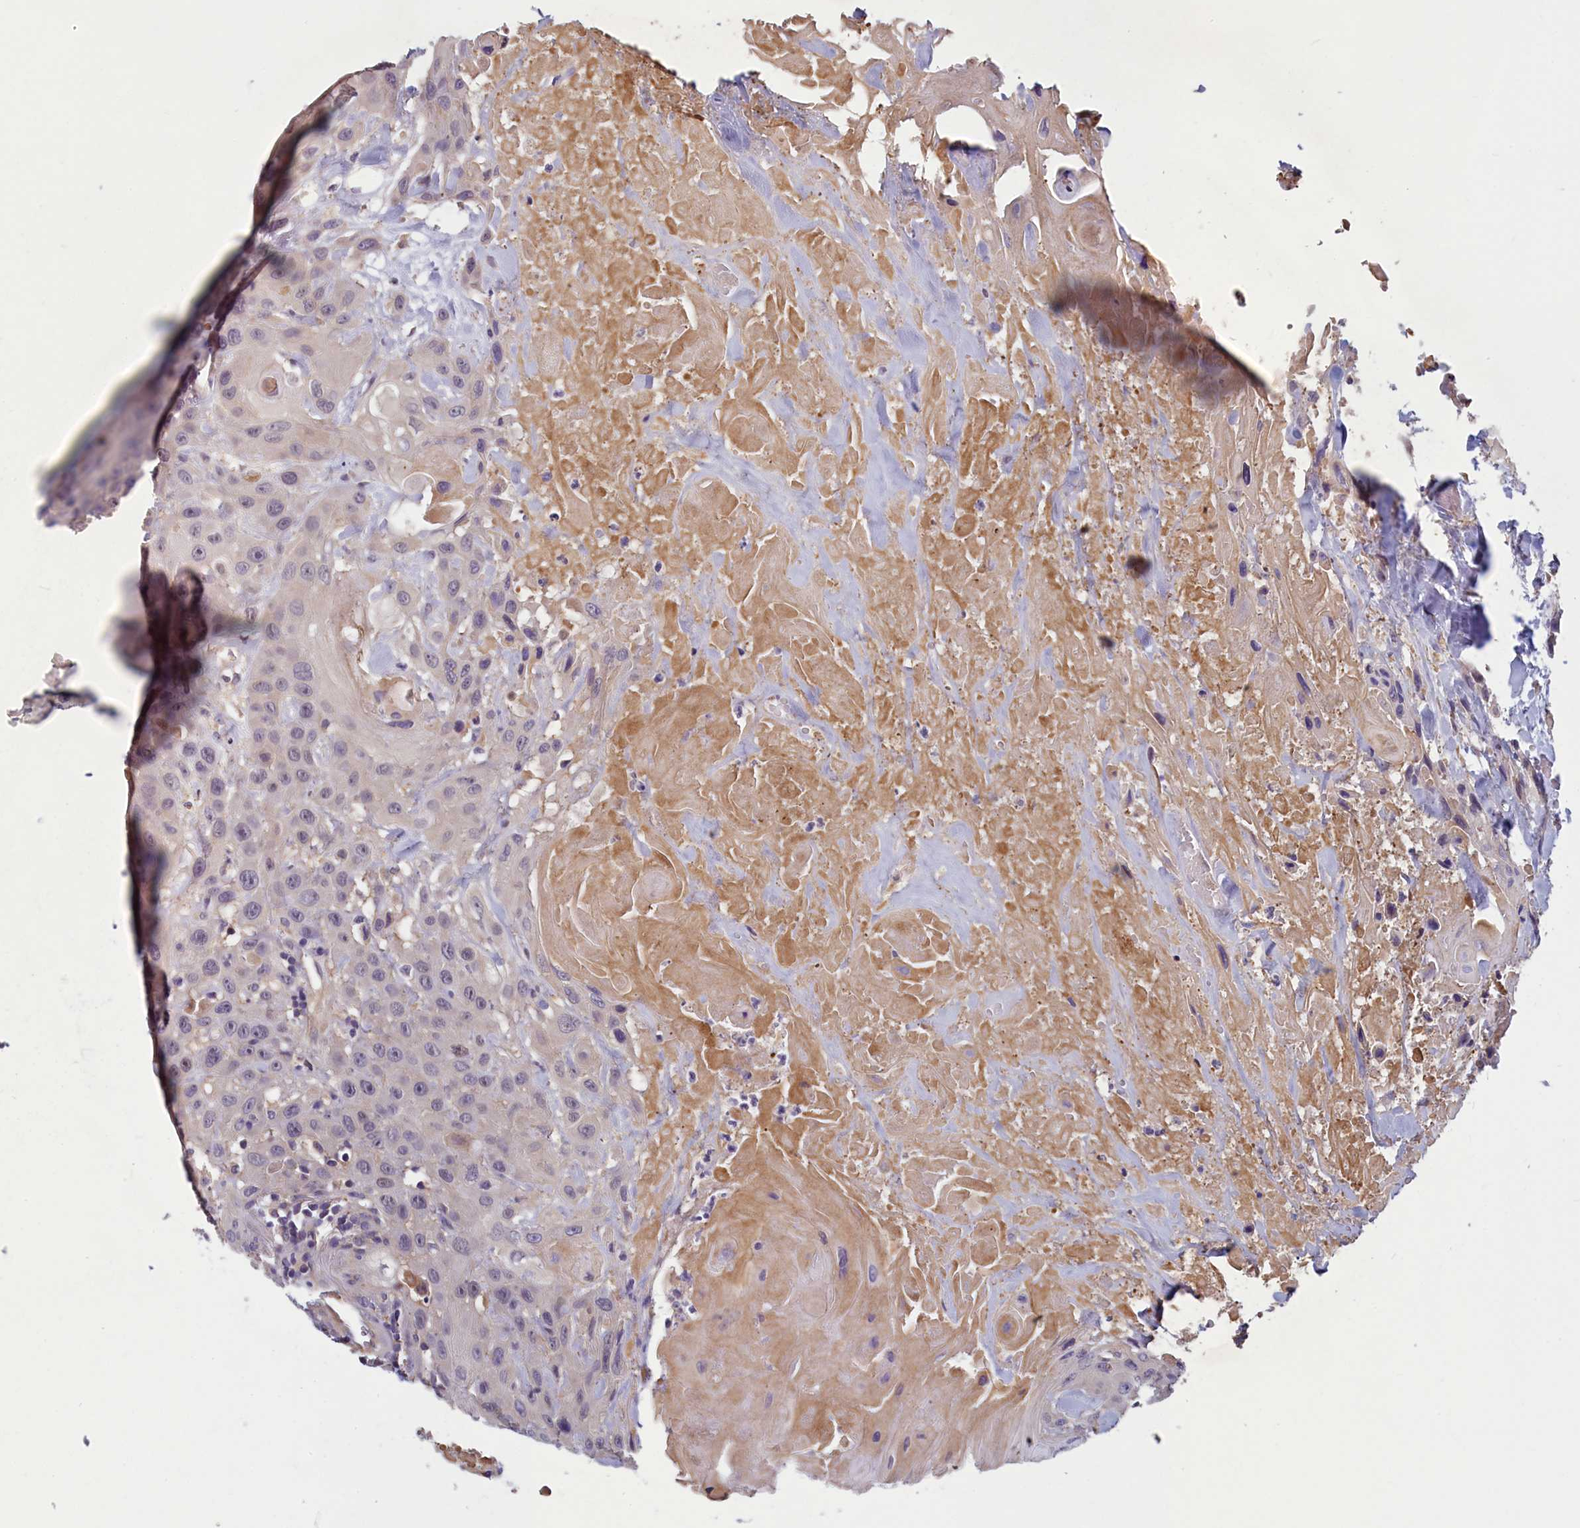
{"staining": {"intensity": "negative", "quantity": "none", "location": "none"}, "tissue": "head and neck cancer", "cell_type": "Tumor cells", "image_type": "cancer", "snomed": [{"axis": "morphology", "description": "Squamous cell carcinoma, NOS"}, {"axis": "topography", "description": "Head-Neck"}], "caption": "Squamous cell carcinoma (head and neck) stained for a protein using immunohistochemistry (IHC) shows no expression tumor cells.", "gene": "HECA", "patient": {"sex": "male", "age": 81}}